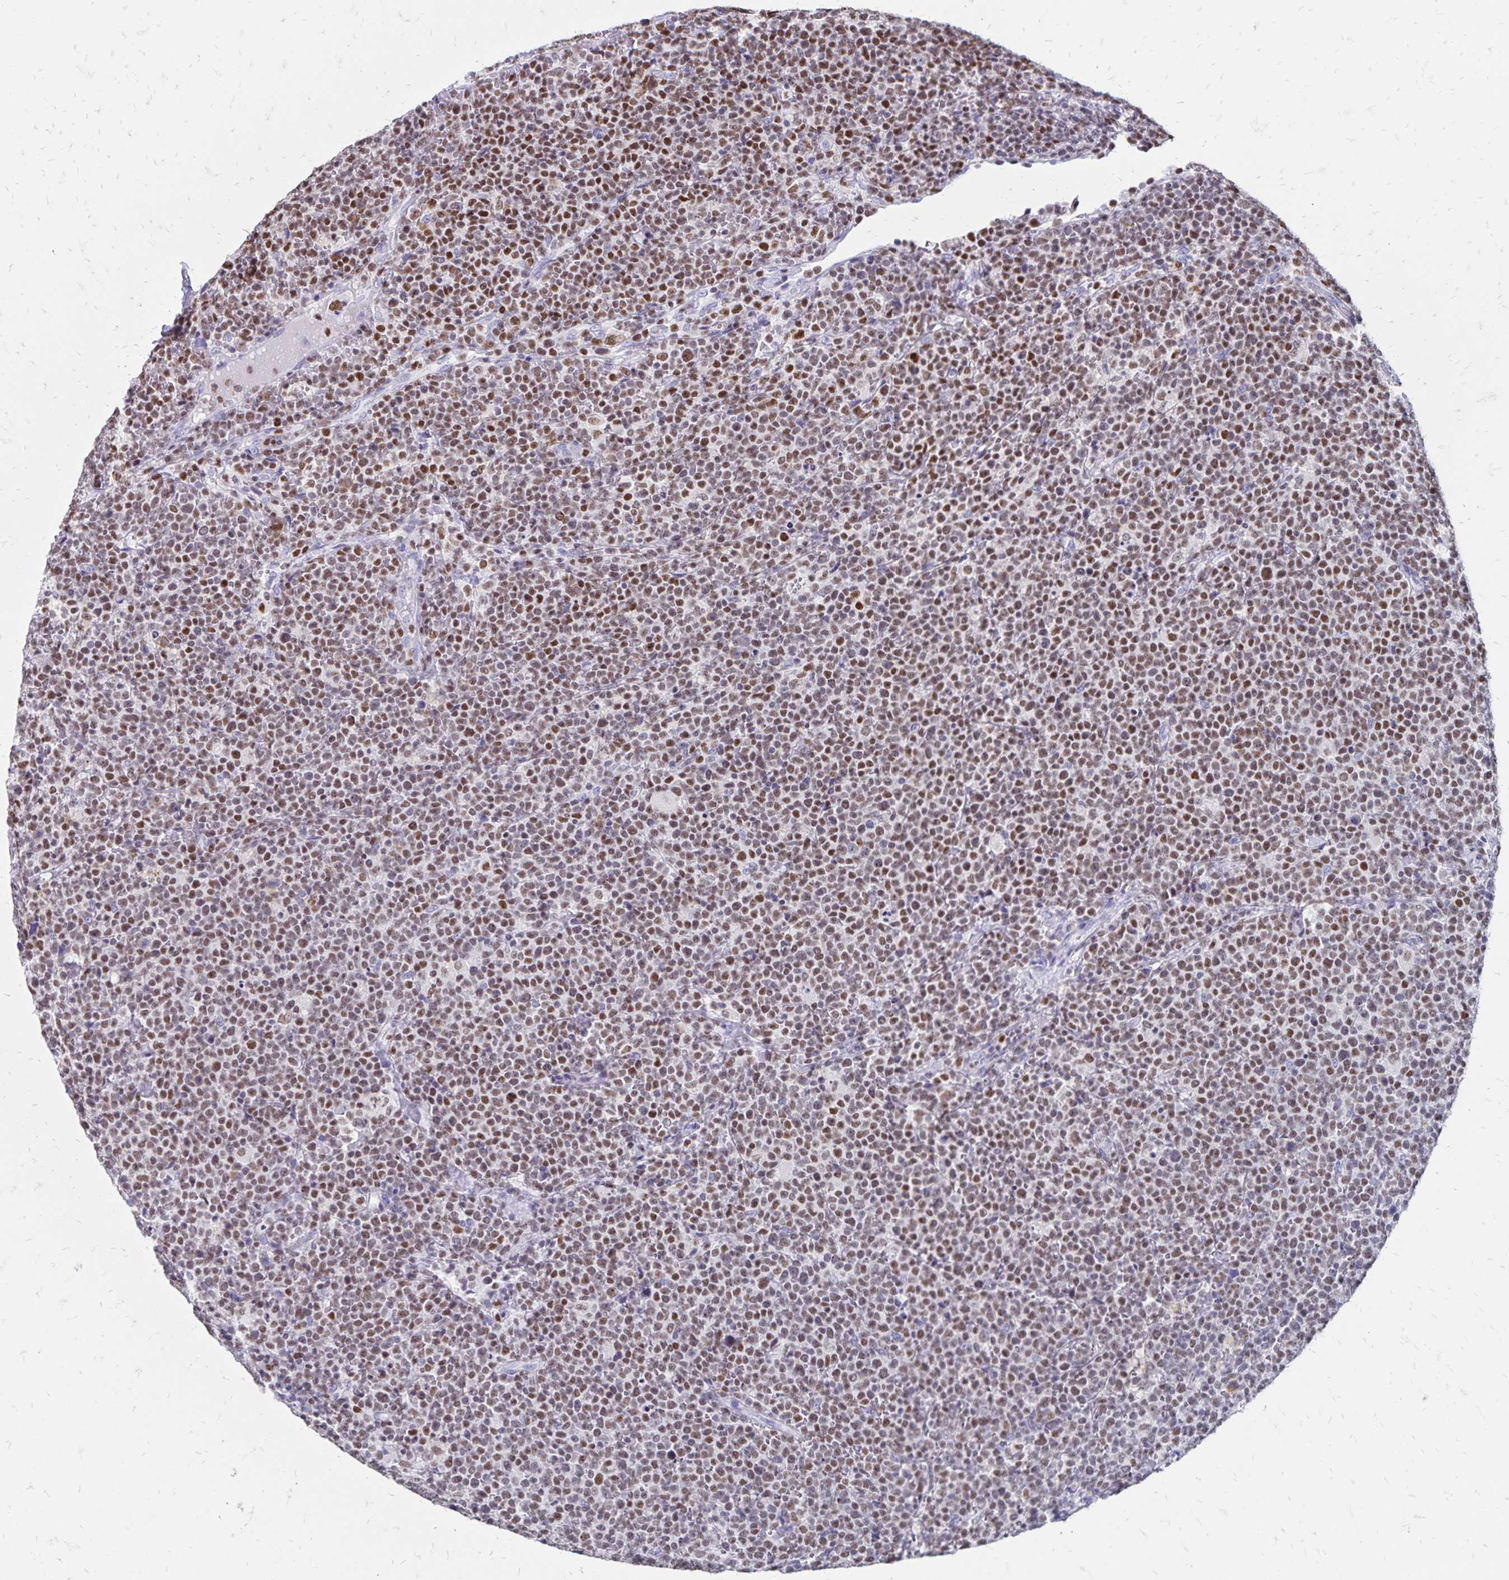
{"staining": {"intensity": "moderate", "quantity": ">75%", "location": "nuclear"}, "tissue": "lymphoma", "cell_type": "Tumor cells", "image_type": "cancer", "snomed": [{"axis": "morphology", "description": "Malignant lymphoma, non-Hodgkin's type, High grade"}, {"axis": "topography", "description": "Lymph node"}], "caption": "An image of human lymphoma stained for a protein shows moderate nuclear brown staining in tumor cells. The staining was performed using DAB (3,3'-diaminobenzidine) to visualize the protein expression in brown, while the nuclei were stained in blue with hematoxylin (Magnification: 20x).", "gene": "IKZF1", "patient": {"sex": "male", "age": 61}}